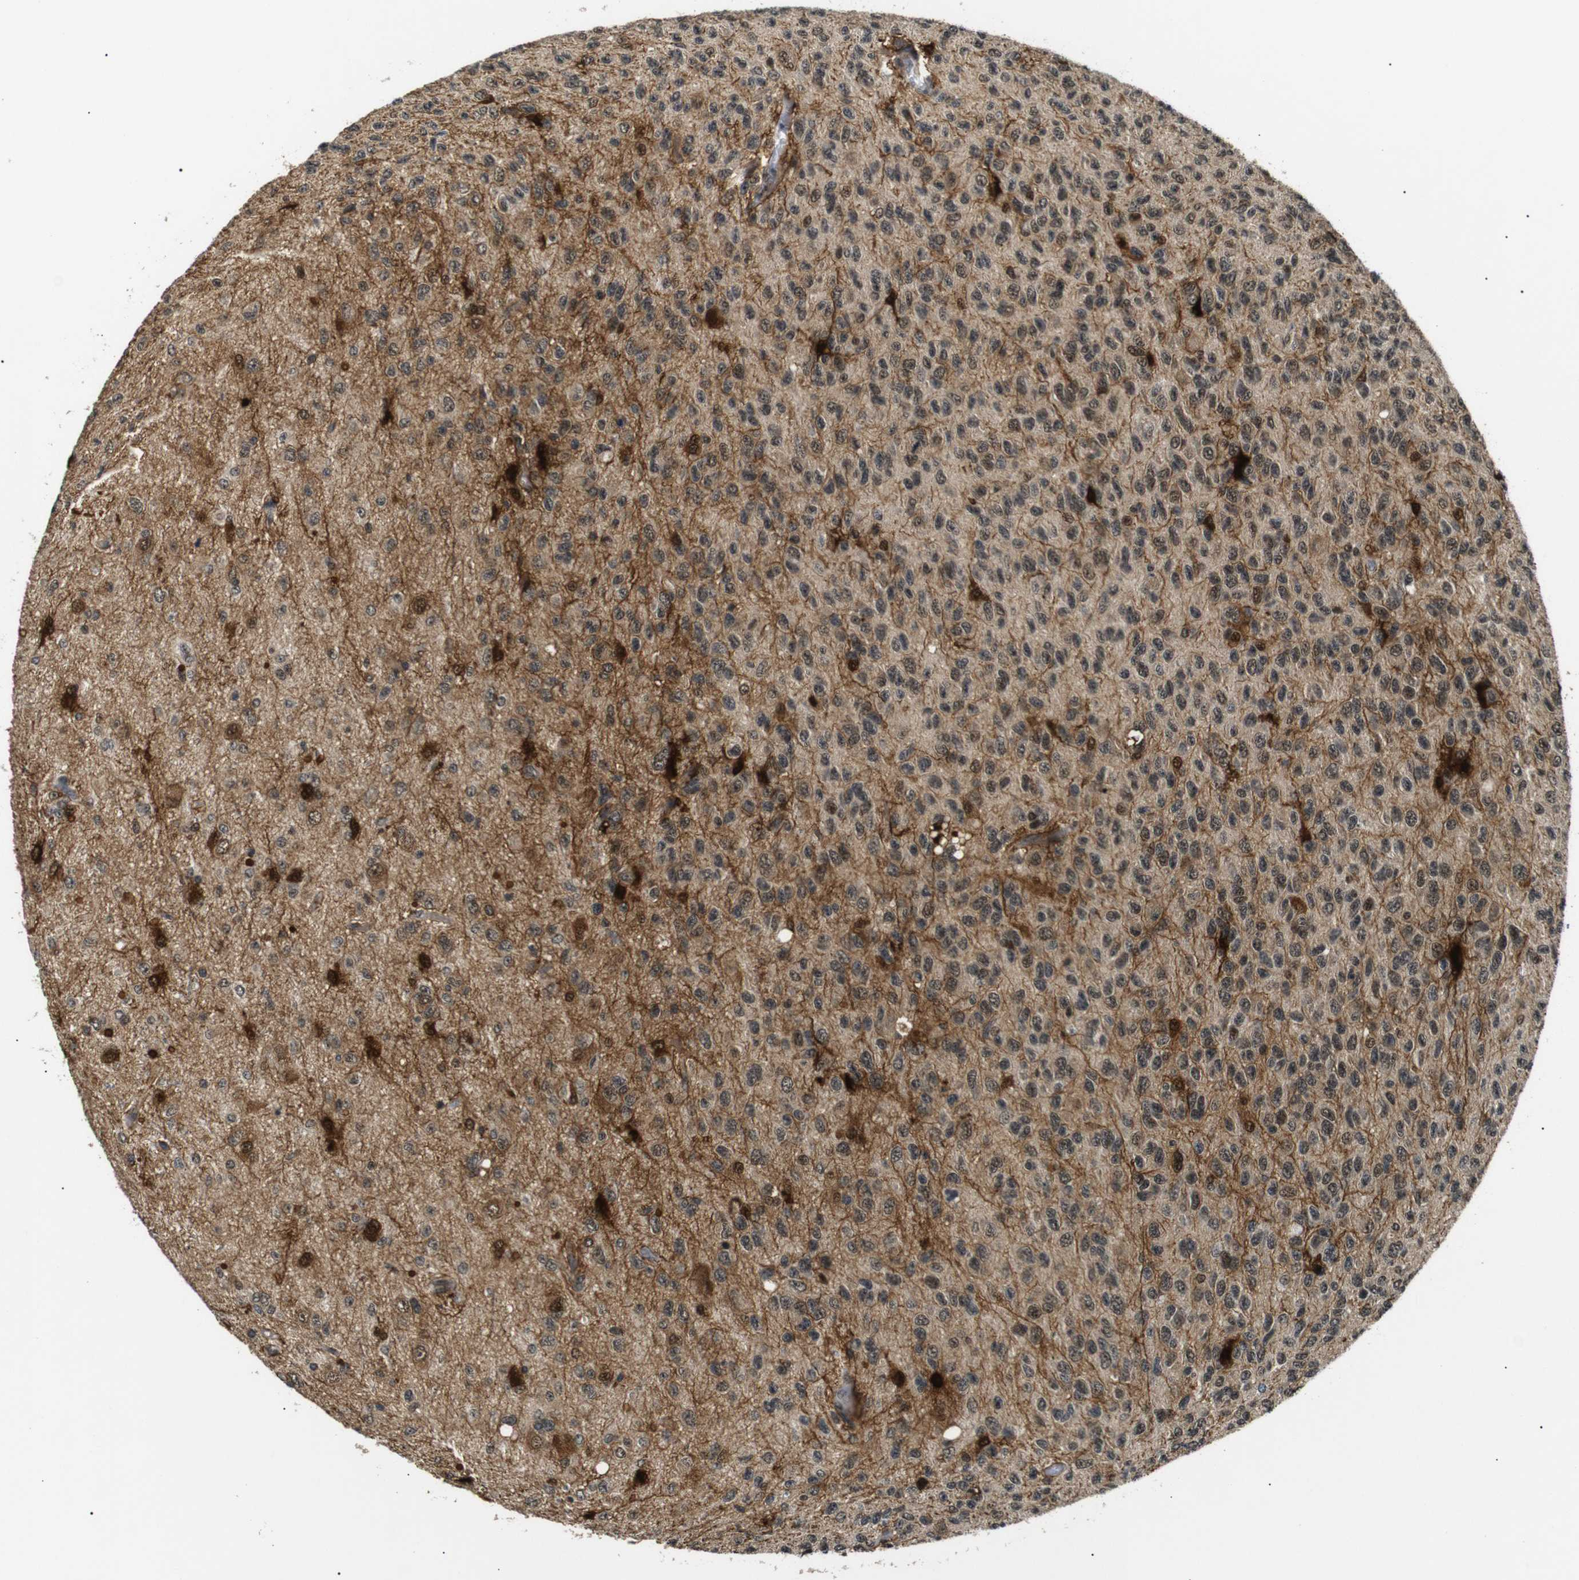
{"staining": {"intensity": "strong", "quantity": ">75%", "location": "cytoplasmic/membranous,nuclear"}, "tissue": "glioma", "cell_type": "Tumor cells", "image_type": "cancer", "snomed": [{"axis": "morphology", "description": "Glioma, malignant, High grade"}, {"axis": "topography", "description": "pancreas cauda"}], "caption": "A brown stain shows strong cytoplasmic/membranous and nuclear staining of a protein in glioma tumor cells.", "gene": "SKP1", "patient": {"sex": "male", "age": 60}}